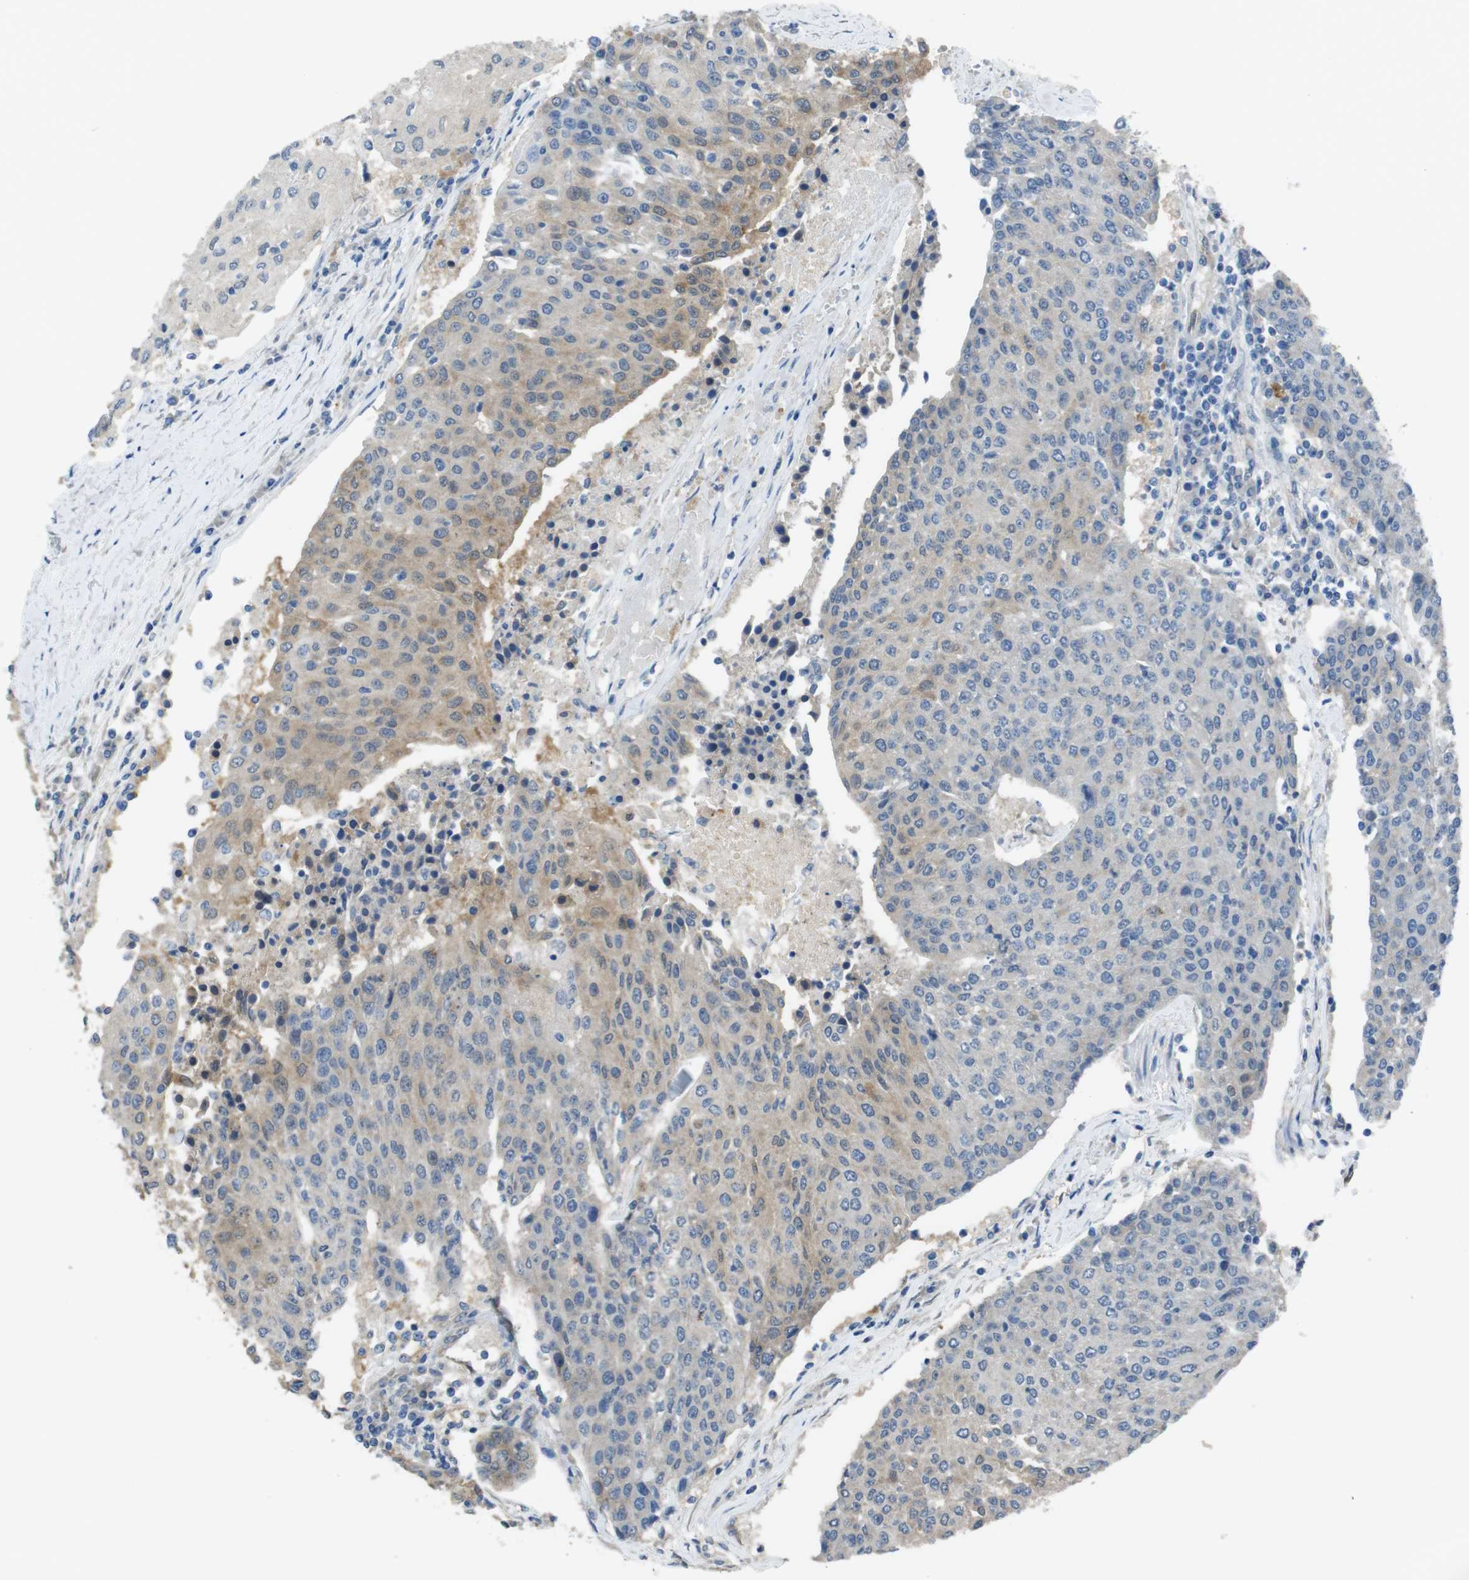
{"staining": {"intensity": "weak", "quantity": "25%-75%", "location": "cytoplasmic/membranous"}, "tissue": "urothelial cancer", "cell_type": "Tumor cells", "image_type": "cancer", "snomed": [{"axis": "morphology", "description": "Urothelial carcinoma, High grade"}, {"axis": "topography", "description": "Urinary bladder"}], "caption": "Immunohistochemical staining of urothelial cancer exhibits low levels of weak cytoplasmic/membranous protein staining in about 25%-75% of tumor cells. The staining is performed using DAB brown chromogen to label protein expression. The nuclei are counter-stained blue using hematoxylin.", "gene": "RAB6A", "patient": {"sex": "female", "age": 85}}